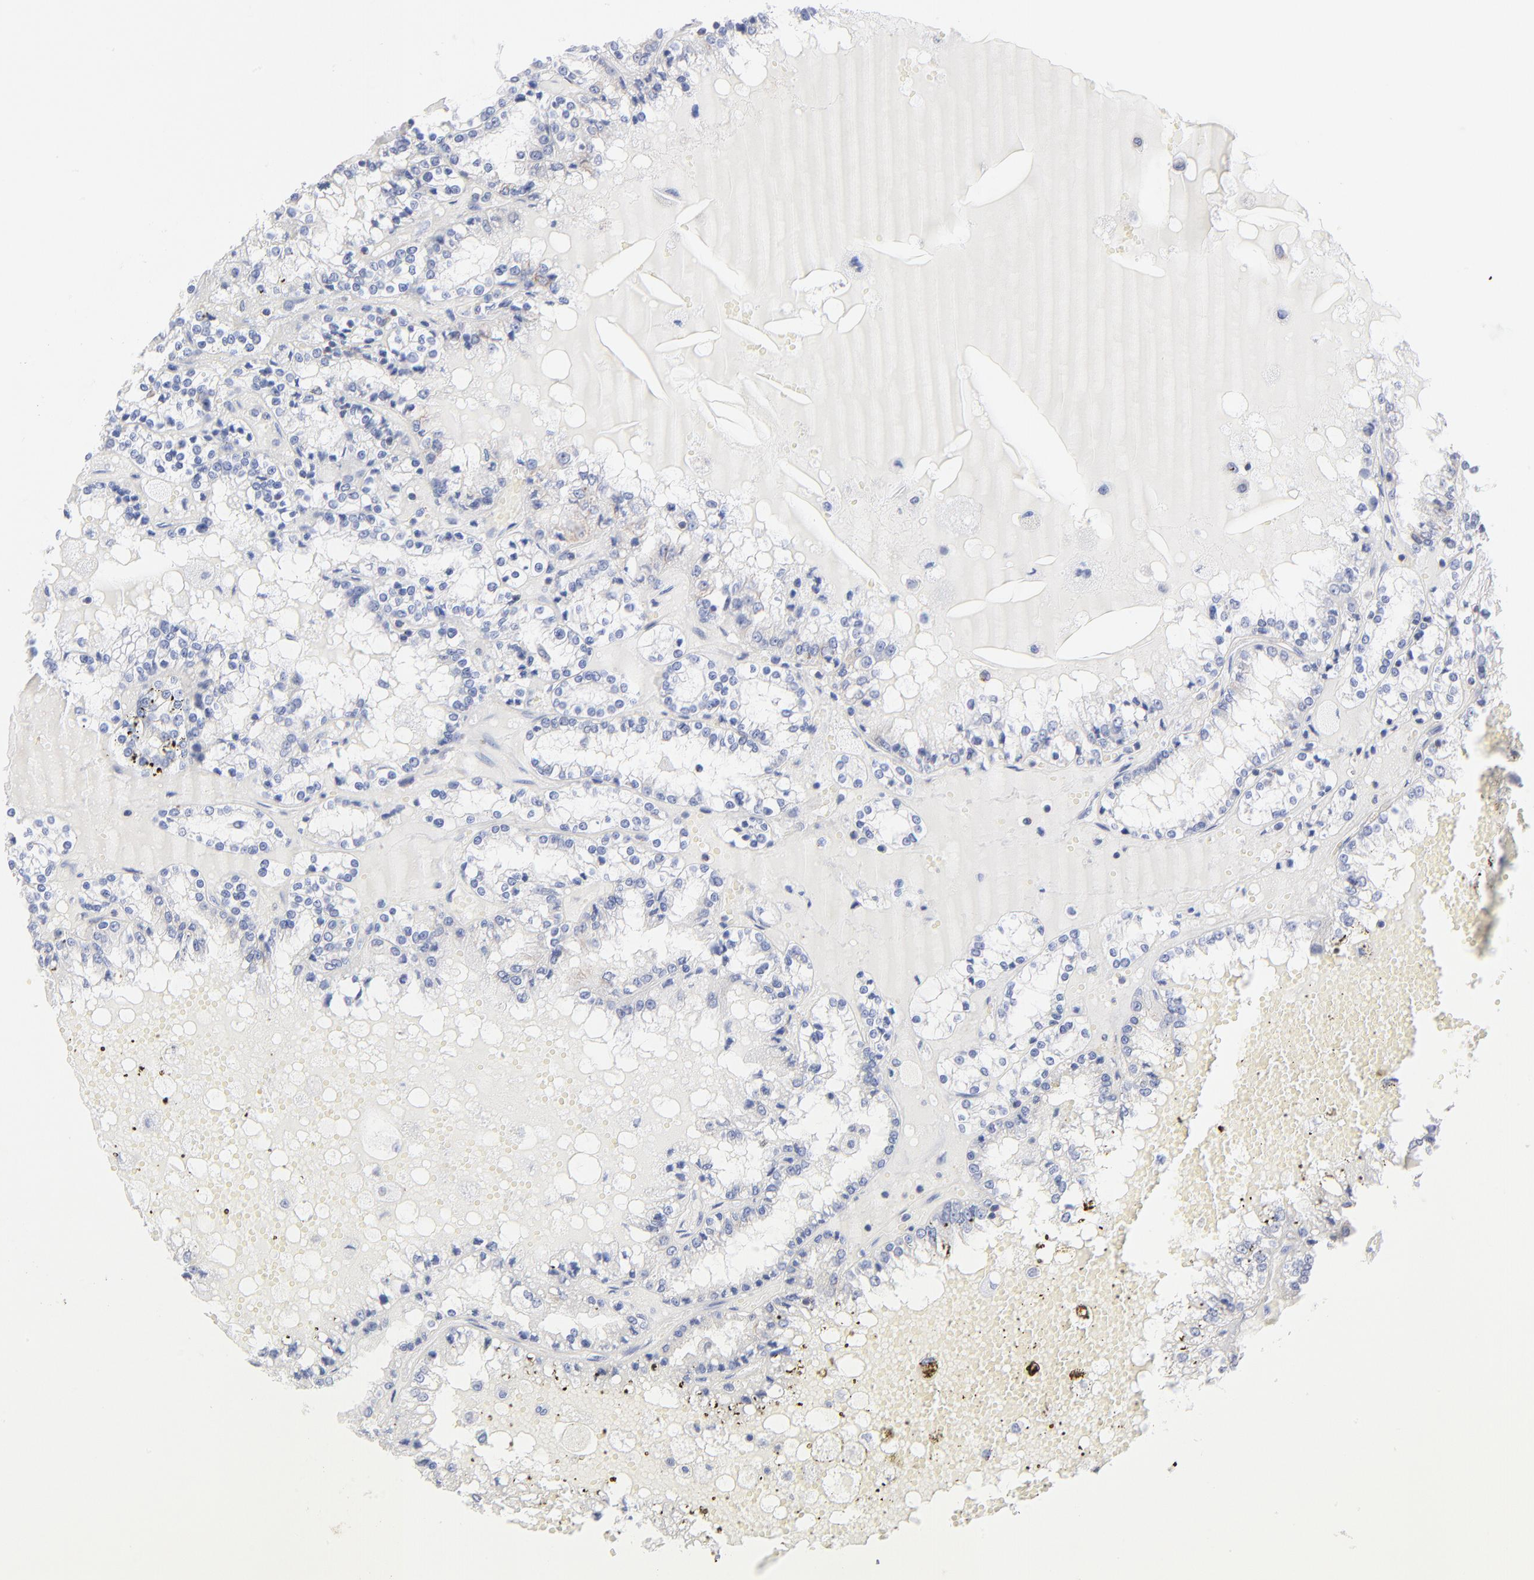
{"staining": {"intensity": "negative", "quantity": "none", "location": "none"}, "tissue": "renal cancer", "cell_type": "Tumor cells", "image_type": "cancer", "snomed": [{"axis": "morphology", "description": "Adenocarcinoma, NOS"}, {"axis": "topography", "description": "Kidney"}], "caption": "Renal adenocarcinoma stained for a protein using immunohistochemistry (IHC) shows no expression tumor cells.", "gene": "SEPTIN6", "patient": {"sex": "female", "age": 56}}